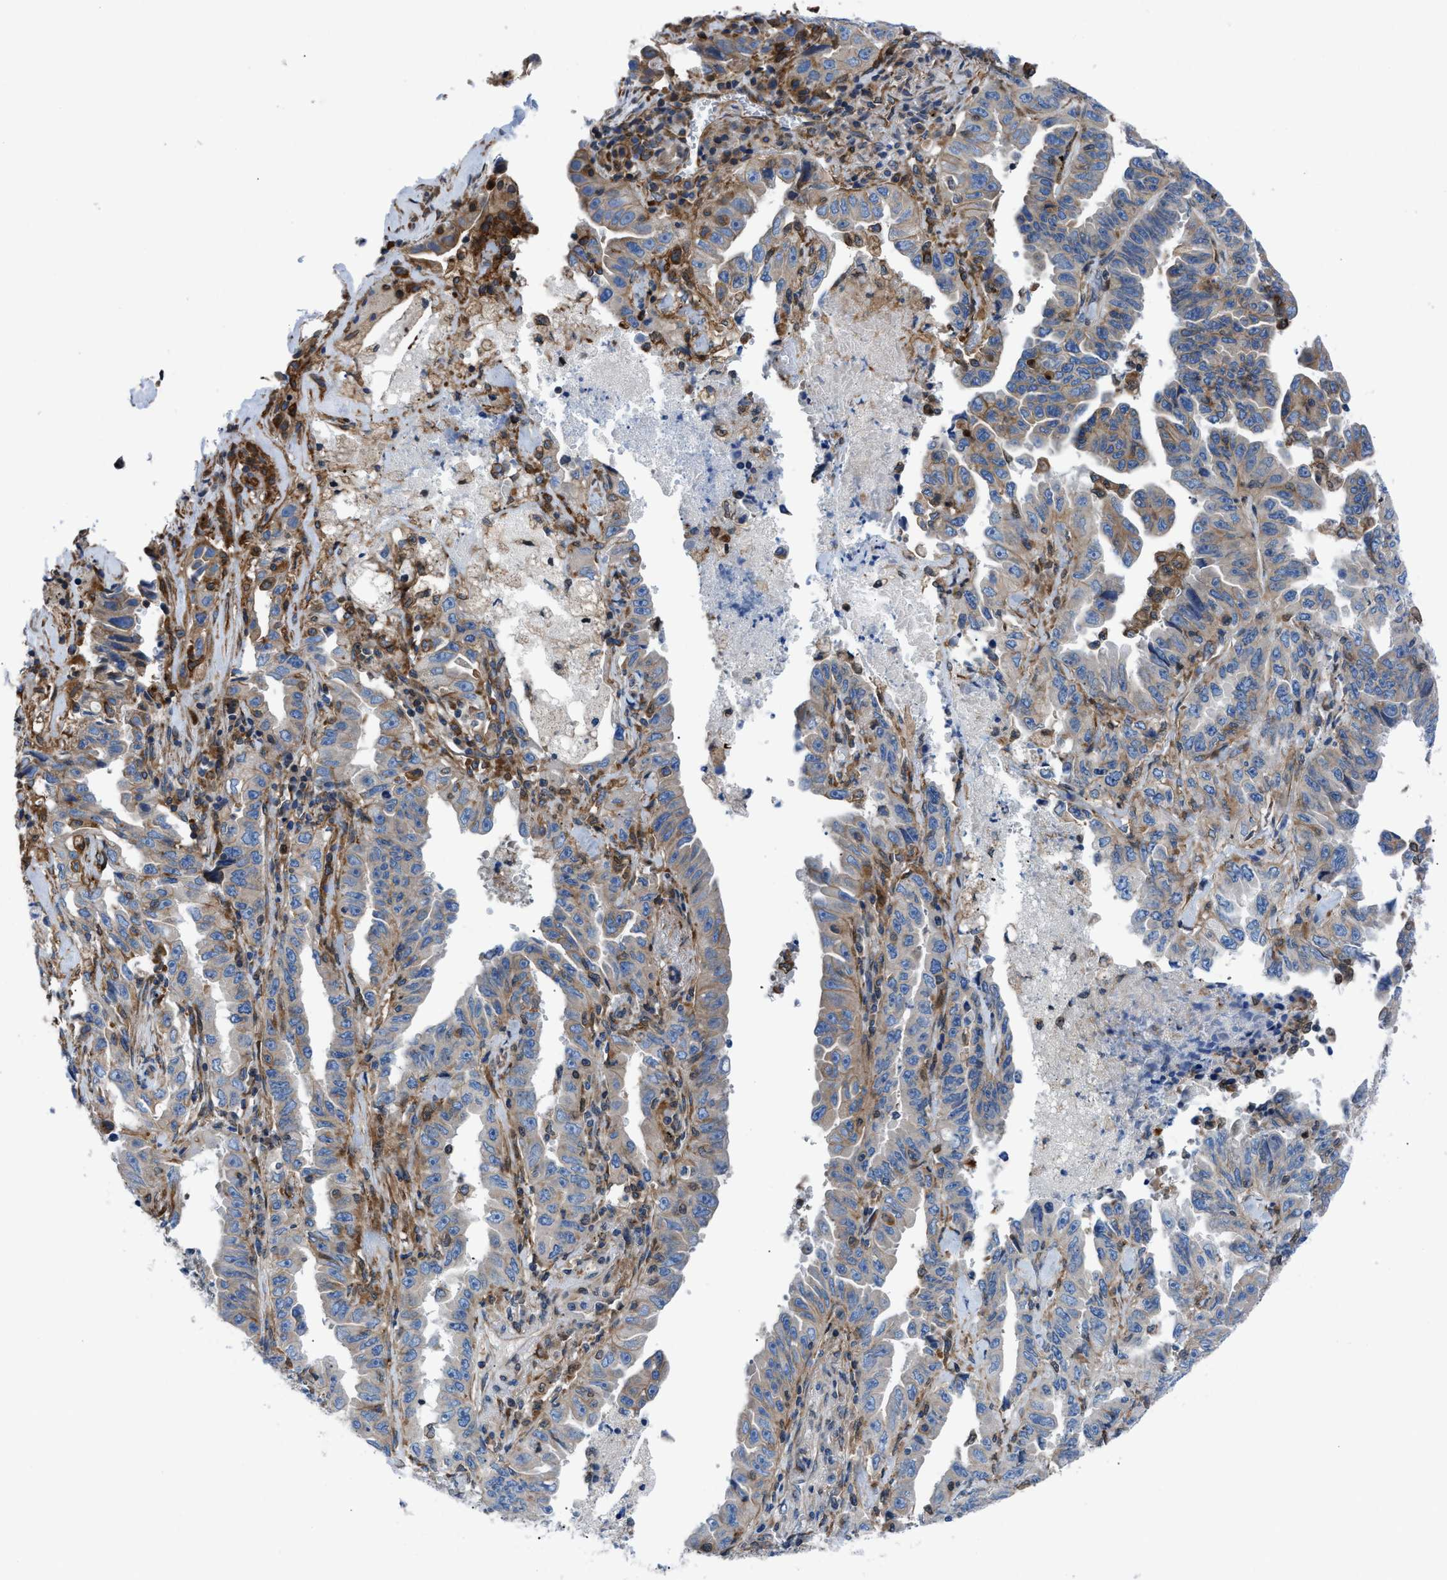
{"staining": {"intensity": "weak", "quantity": "25%-75%", "location": "cytoplasmic/membranous"}, "tissue": "lung cancer", "cell_type": "Tumor cells", "image_type": "cancer", "snomed": [{"axis": "morphology", "description": "Adenocarcinoma, NOS"}, {"axis": "topography", "description": "Lung"}], "caption": "Immunohistochemical staining of lung cancer (adenocarcinoma) exhibits weak cytoplasmic/membranous protein positivity in about 25%-75% of tumor cells.", "gene": "DMAC1", "patient": {"sex": "female", "age": 51}}